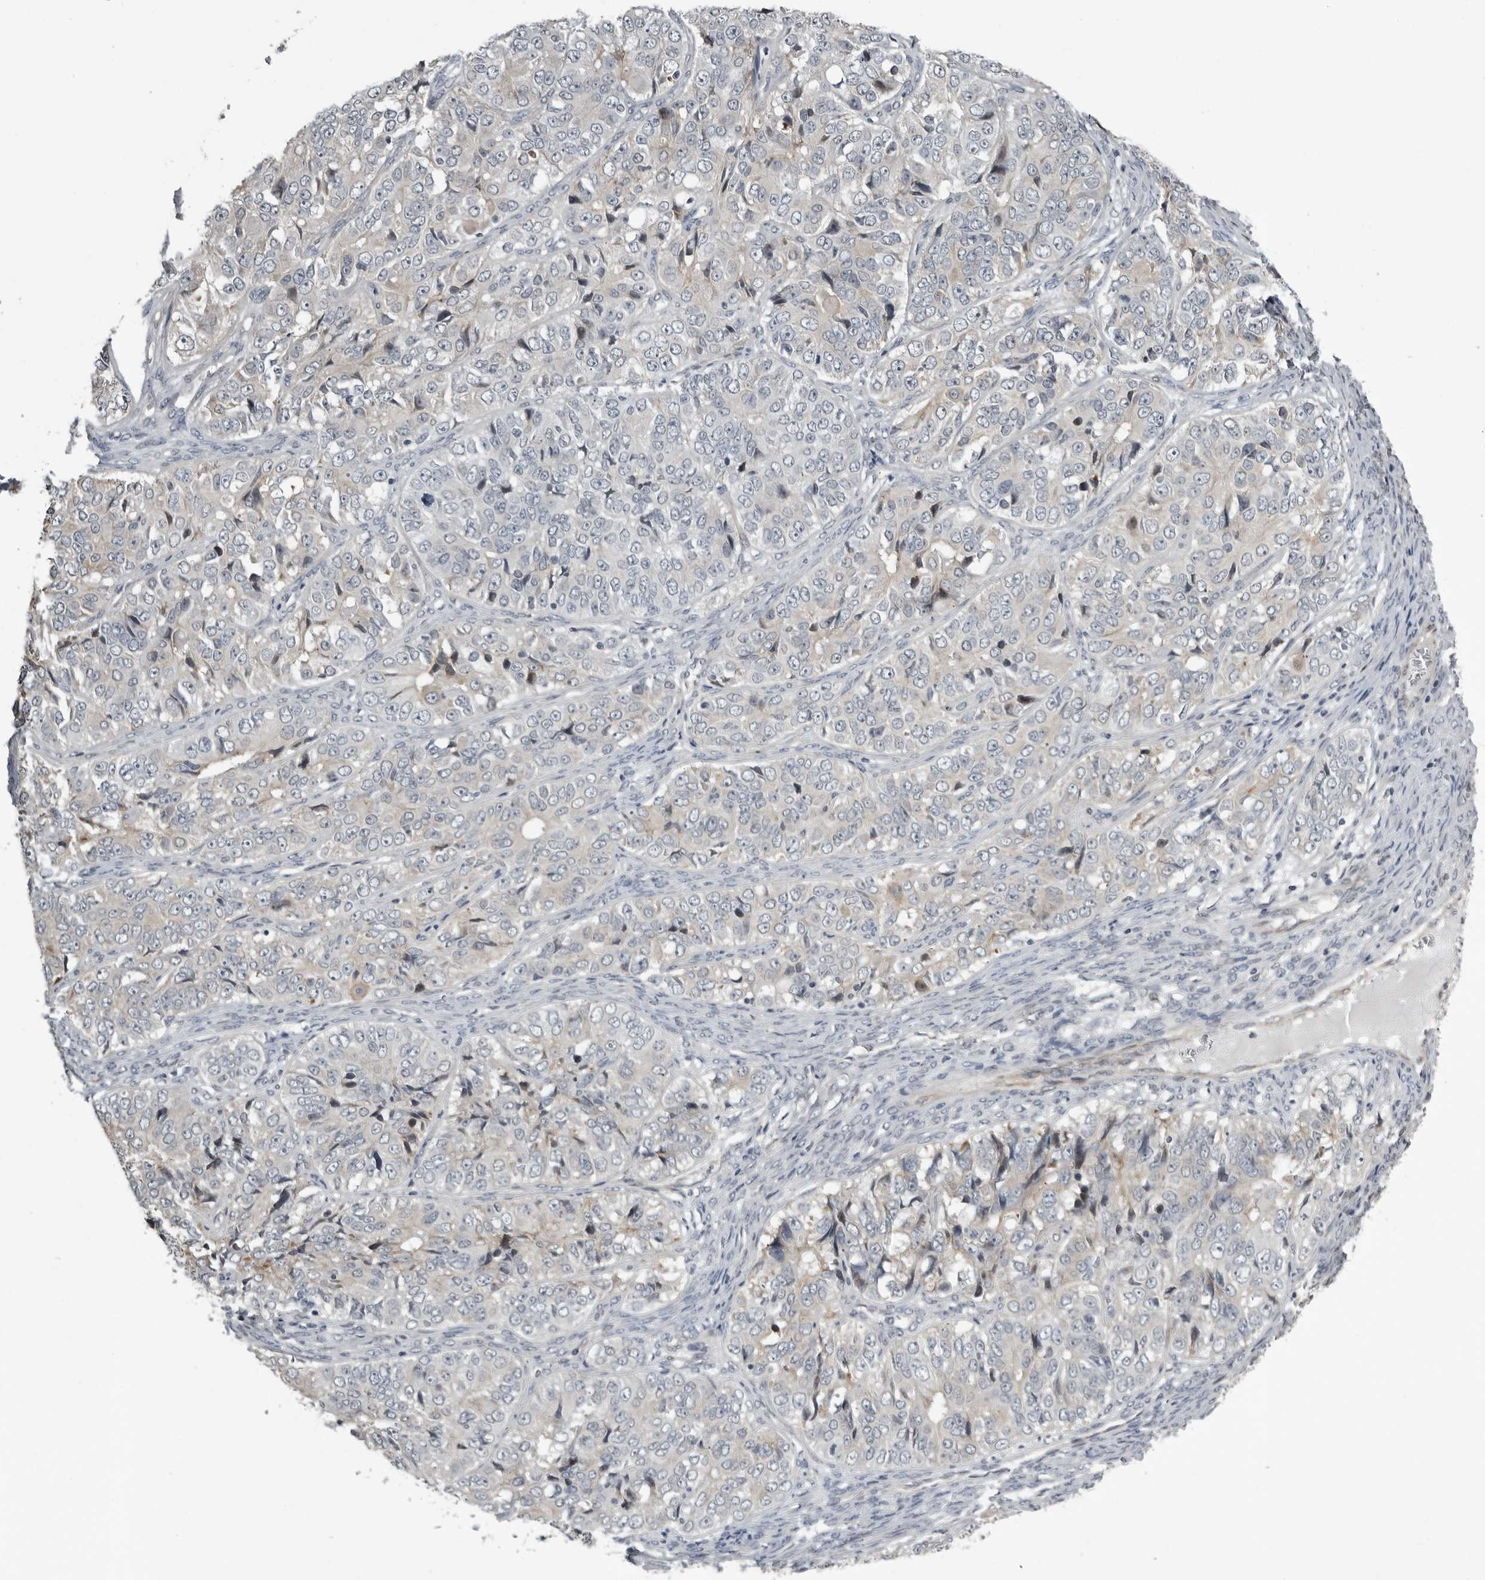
{"staining": {"intensity": "negative", "quantity": "none", "location": "none"}, "tissue": "ovarian cancer", "cell_type": "Tumor cells", "image_type": "cancer", "snomed": [{"axis": "morphology", "description": "Carcinoma, endometroid"}, {"axis": "topography", "description": "Ovary"}], "caption": "Immunohistochemical staining of human ovarian endometroid carcinoma shows no significant expression in tumor cells.", "gene": "PRRX2", "patient": {"sex": "female", "age": 51}}